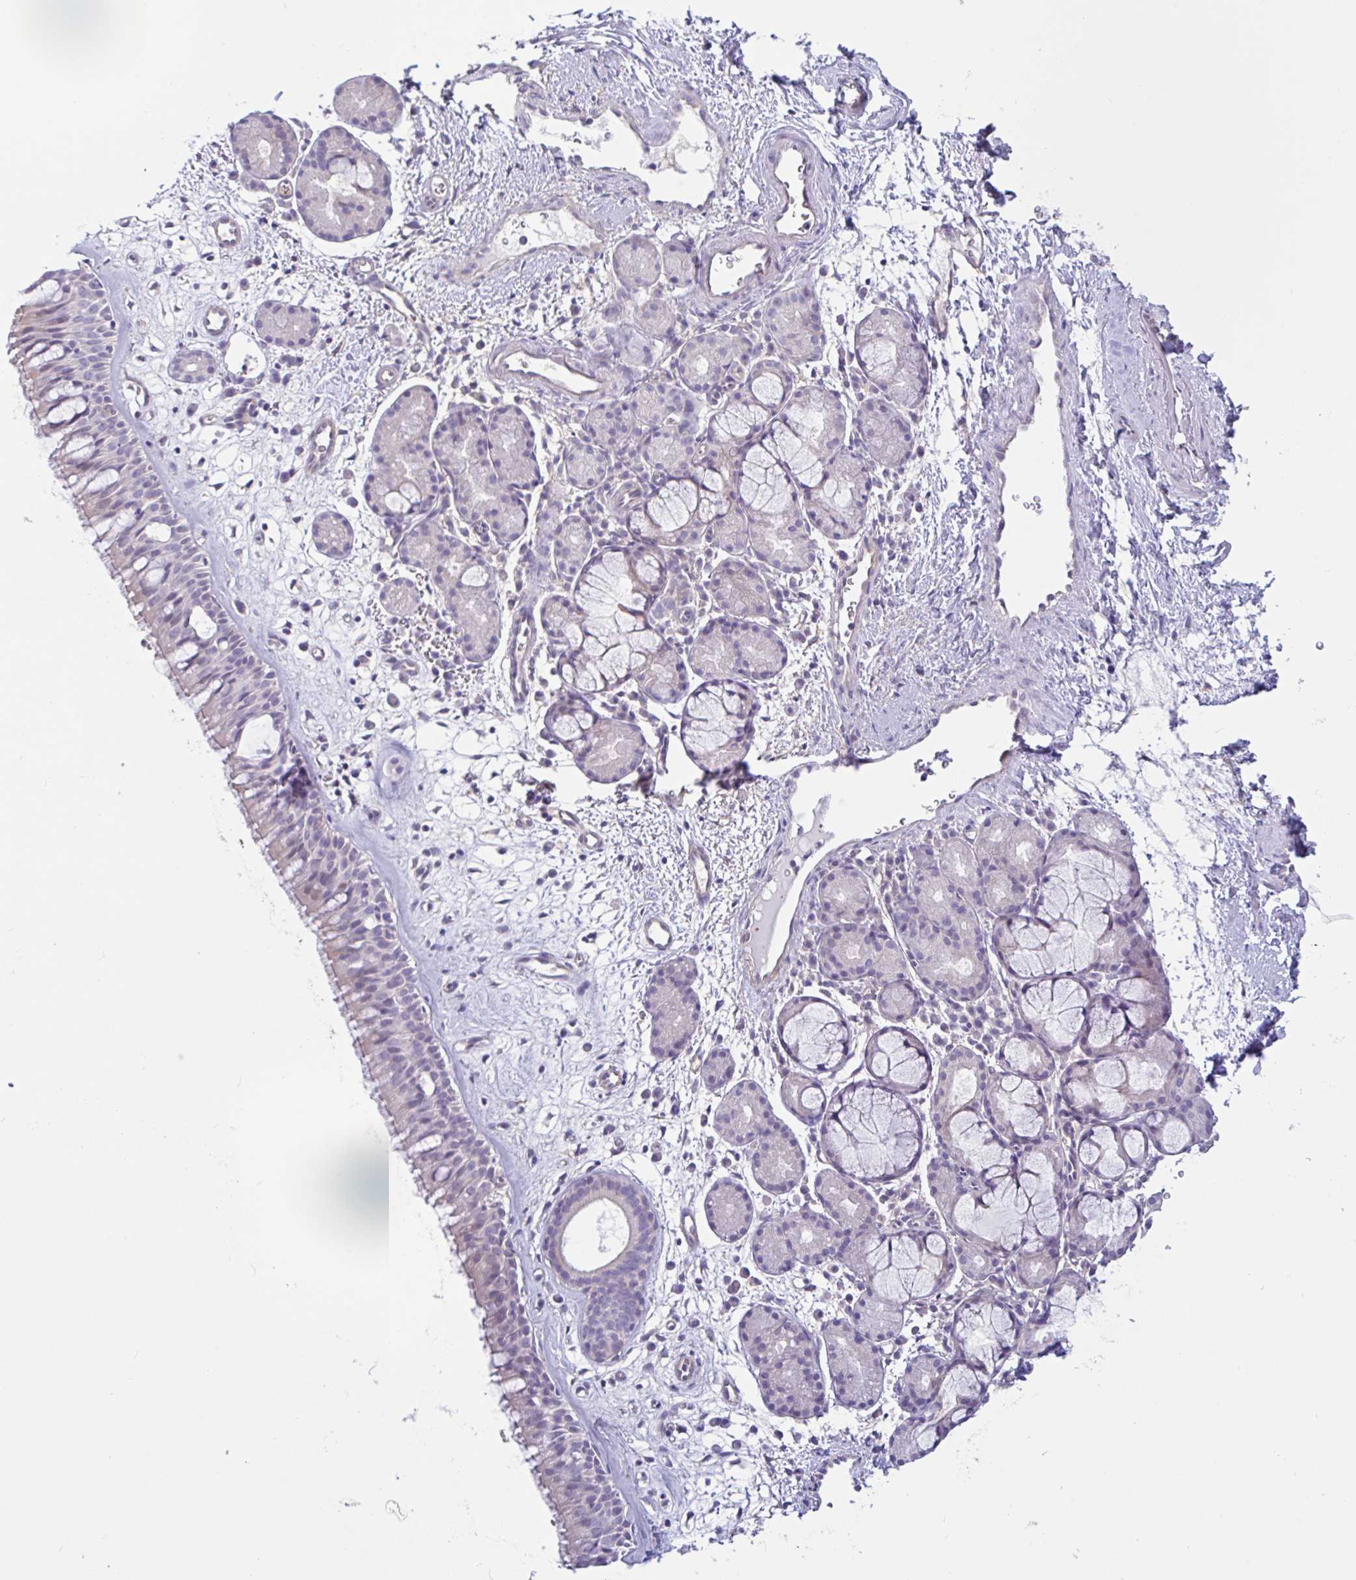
{"staining": {"intensity": "negative", "quantity": "none", "location": "none"}, "tissue": "nasopharynx", "cell_type": "Respiratory epithelial cells", "image_type": "normal", "snomed": [{"axis": "morphology", "description": "Normal tissue, NOS"}, {"axis": "topography", "description": "Nasopharynx"}], "caption": "Photomicrograph shows no protein expression in respiratory epithelial cells of benign nasopharynx. (DAB (3,3'-diaminobenzidine) IHC with hematoxylin counter stain).", "gene": "PLCD4", "patient": {"sex": "male", "age": 65}}